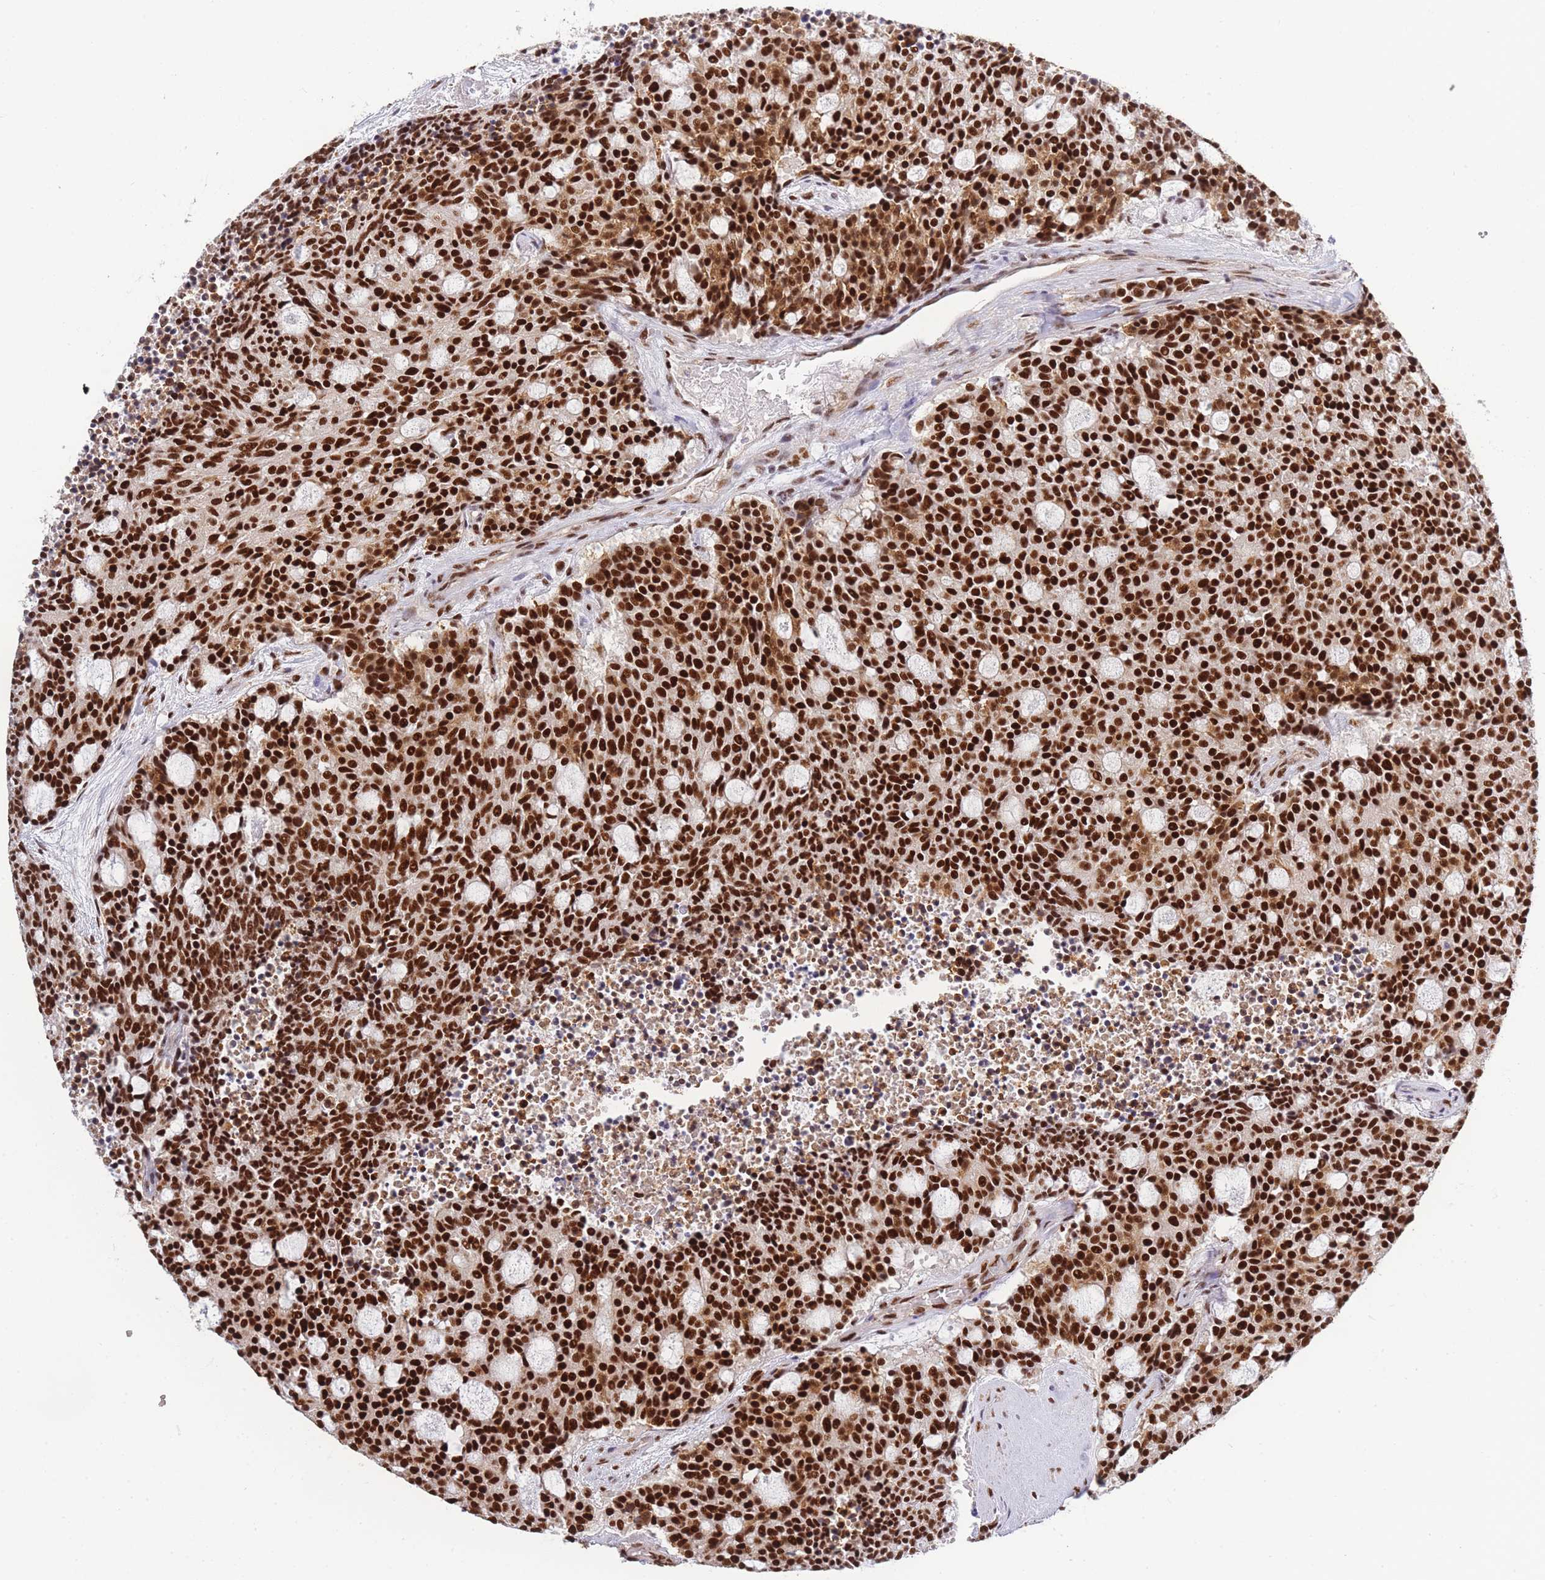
{"staining": {"intensity": "strong", "quantity": ">75%", "location": "nuclear"}, "tissue": "carcinoid", "cell_type": "Tumor cells", "image_type": "cancer", "snomed": [{"axis": "morphology", "description": "Carcinoid, malignant, NOS"}, {"axis": "topography", "description": "Pancreas"}], "caption": "IHC of human carcinoid (malignant) demonstrates high levels of strong nuclear expression in approximately >75% of tumor cells. IHC stains the protein in brown and the nuclei are stained blue.", "gene": "PRKDC", "patient": {"sex": "female", "age": 54}}